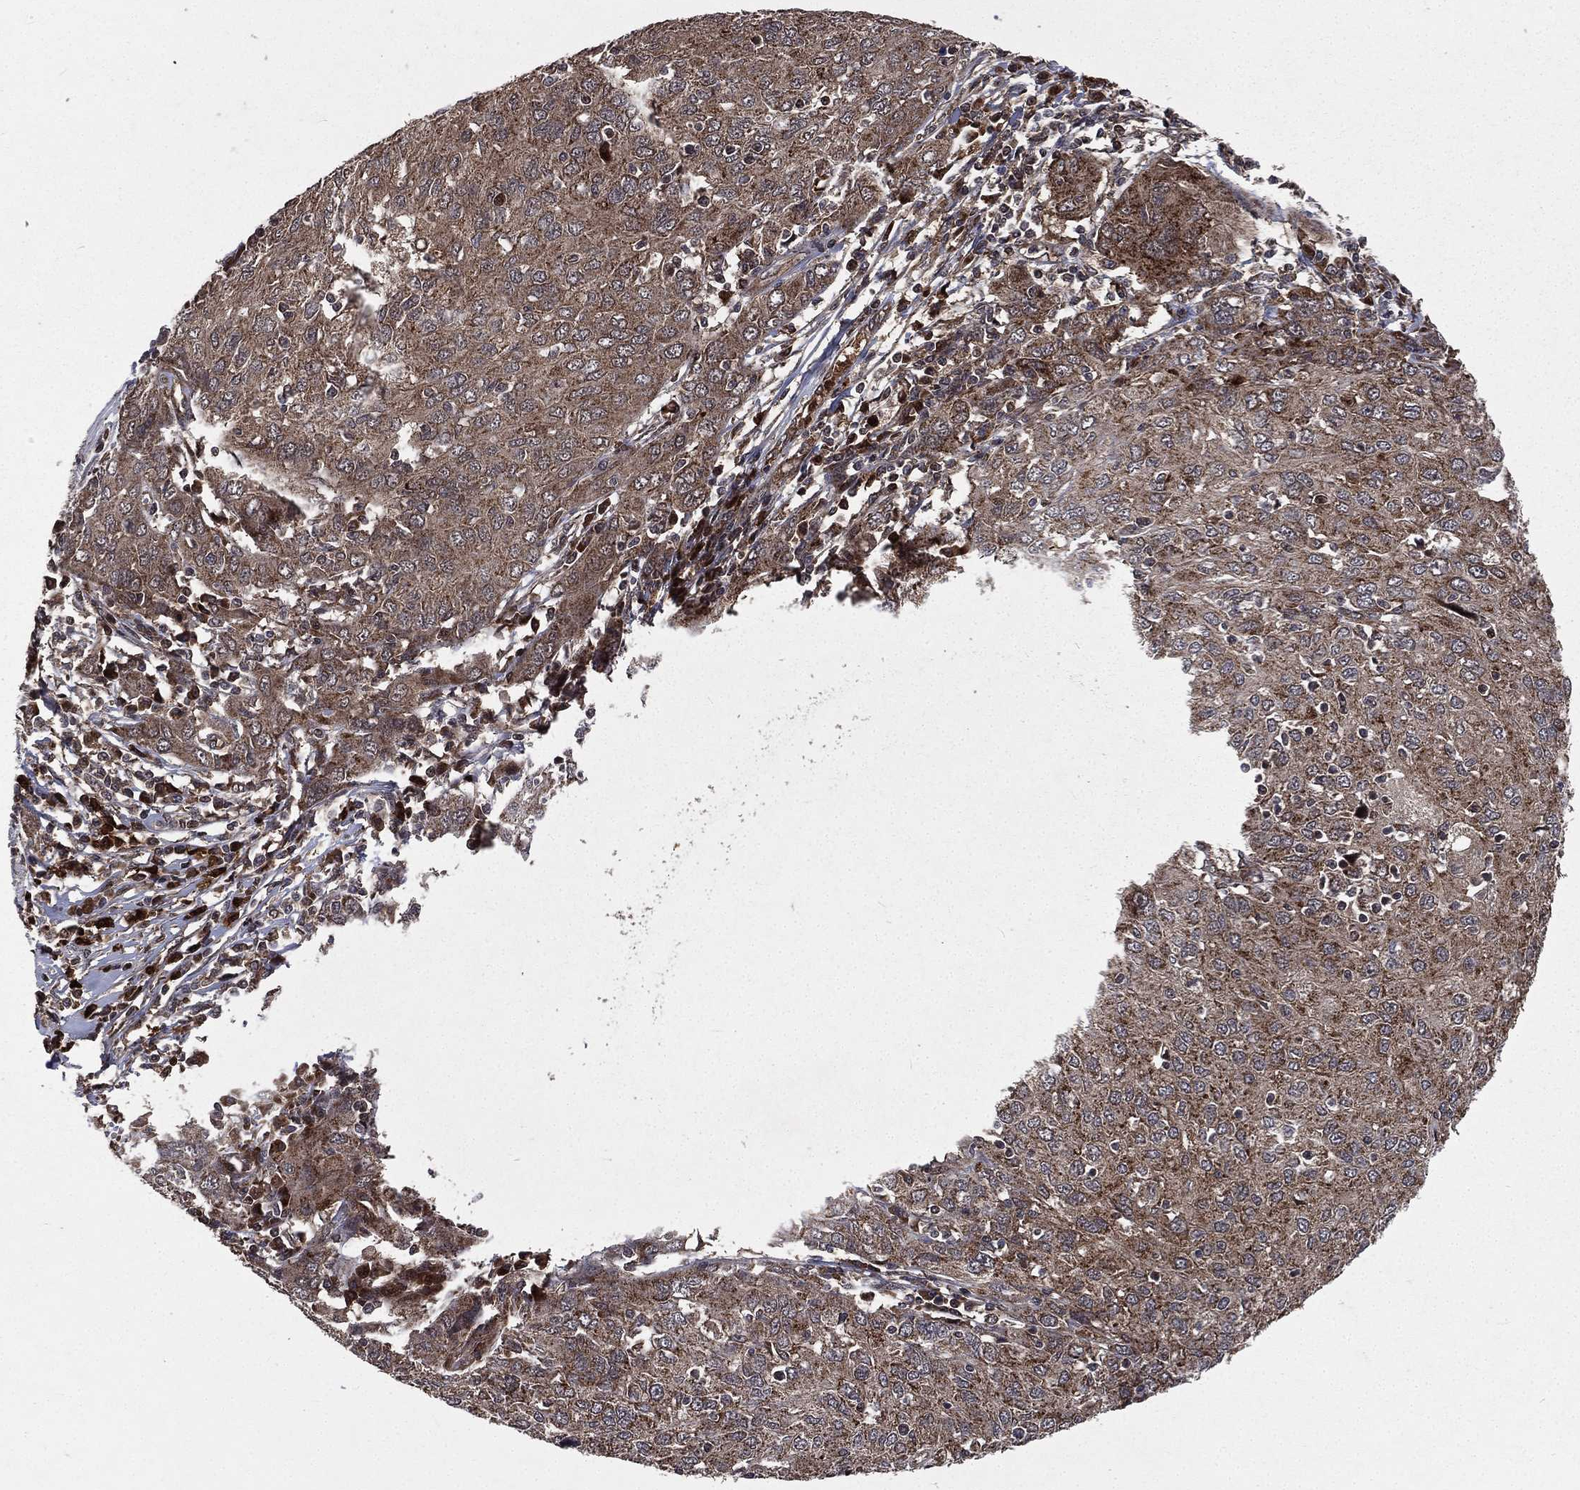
{"staining": {"intensity": "moderate", "quantity": ">75%", "location": "cytoplasmic/membranous"}, "tissue": "ovarian cancer", "cell_type": "Tumor cells", "image_type": "cancer", "snomed": [{"axis": "morphology", "description": "Carcinoma, endometroid"}, {"axis": "topography", "description": "Ovary"}], "caption": "The micrograph reveals staining of ovarian cancer, revealing moderate cytoplasmic/membranous protein staining (brown color) within tumor cells.", "gene": "LENG8", "patient": {"sex": "female", "age": 50}}